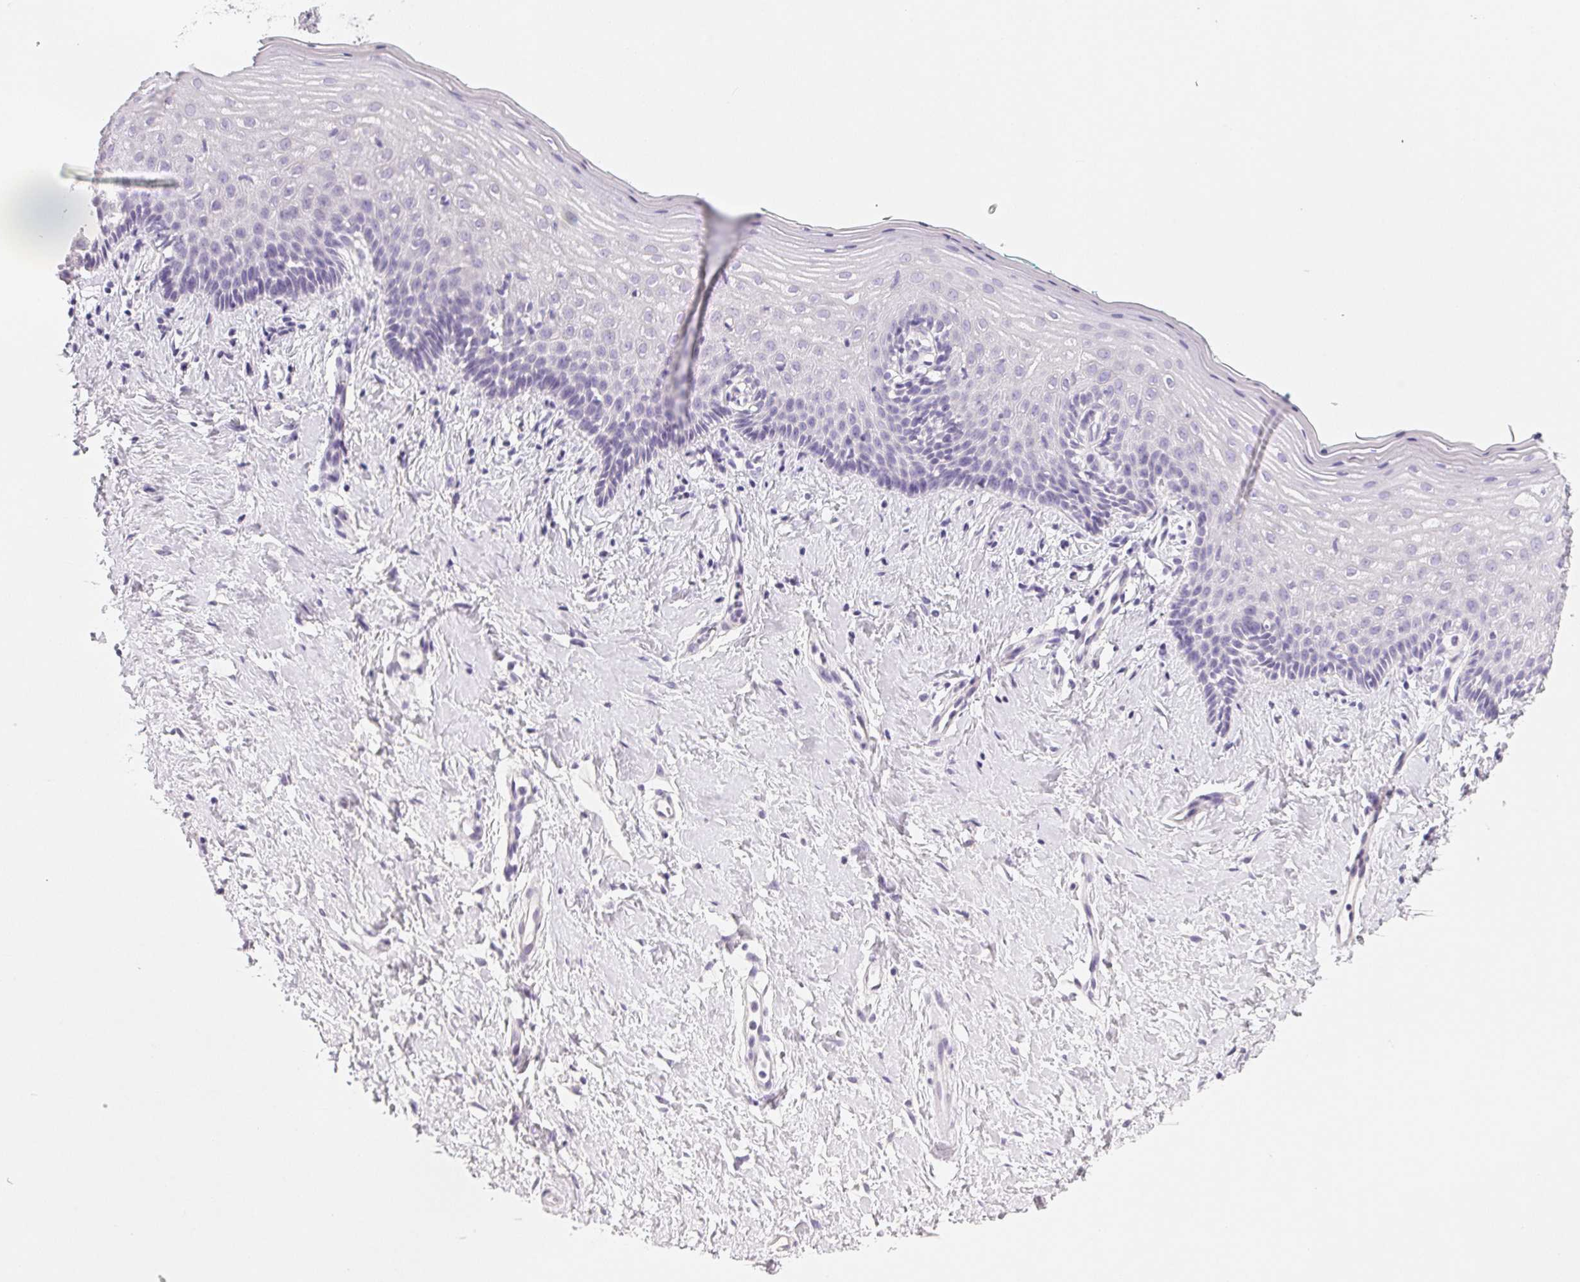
{"staining": {"intensity": "negative", "quantity": "none", "location": "none"}, "tissue": "vagina", "cell_type": "Squamous epithelial cells", "image_type": "normal", "snomed": [{"axis": "morphology", "description": "Normal tissue, NOS"}, {"axis": "topography", "description": "Vagina"}], "caption": "This is an immunohistochemistry photomicrograph of unremarkable human vagina. There is no expression in squamous epithelial cells.", "gene": "ACP3", "patient": {"sex": "female", "age": 42}}